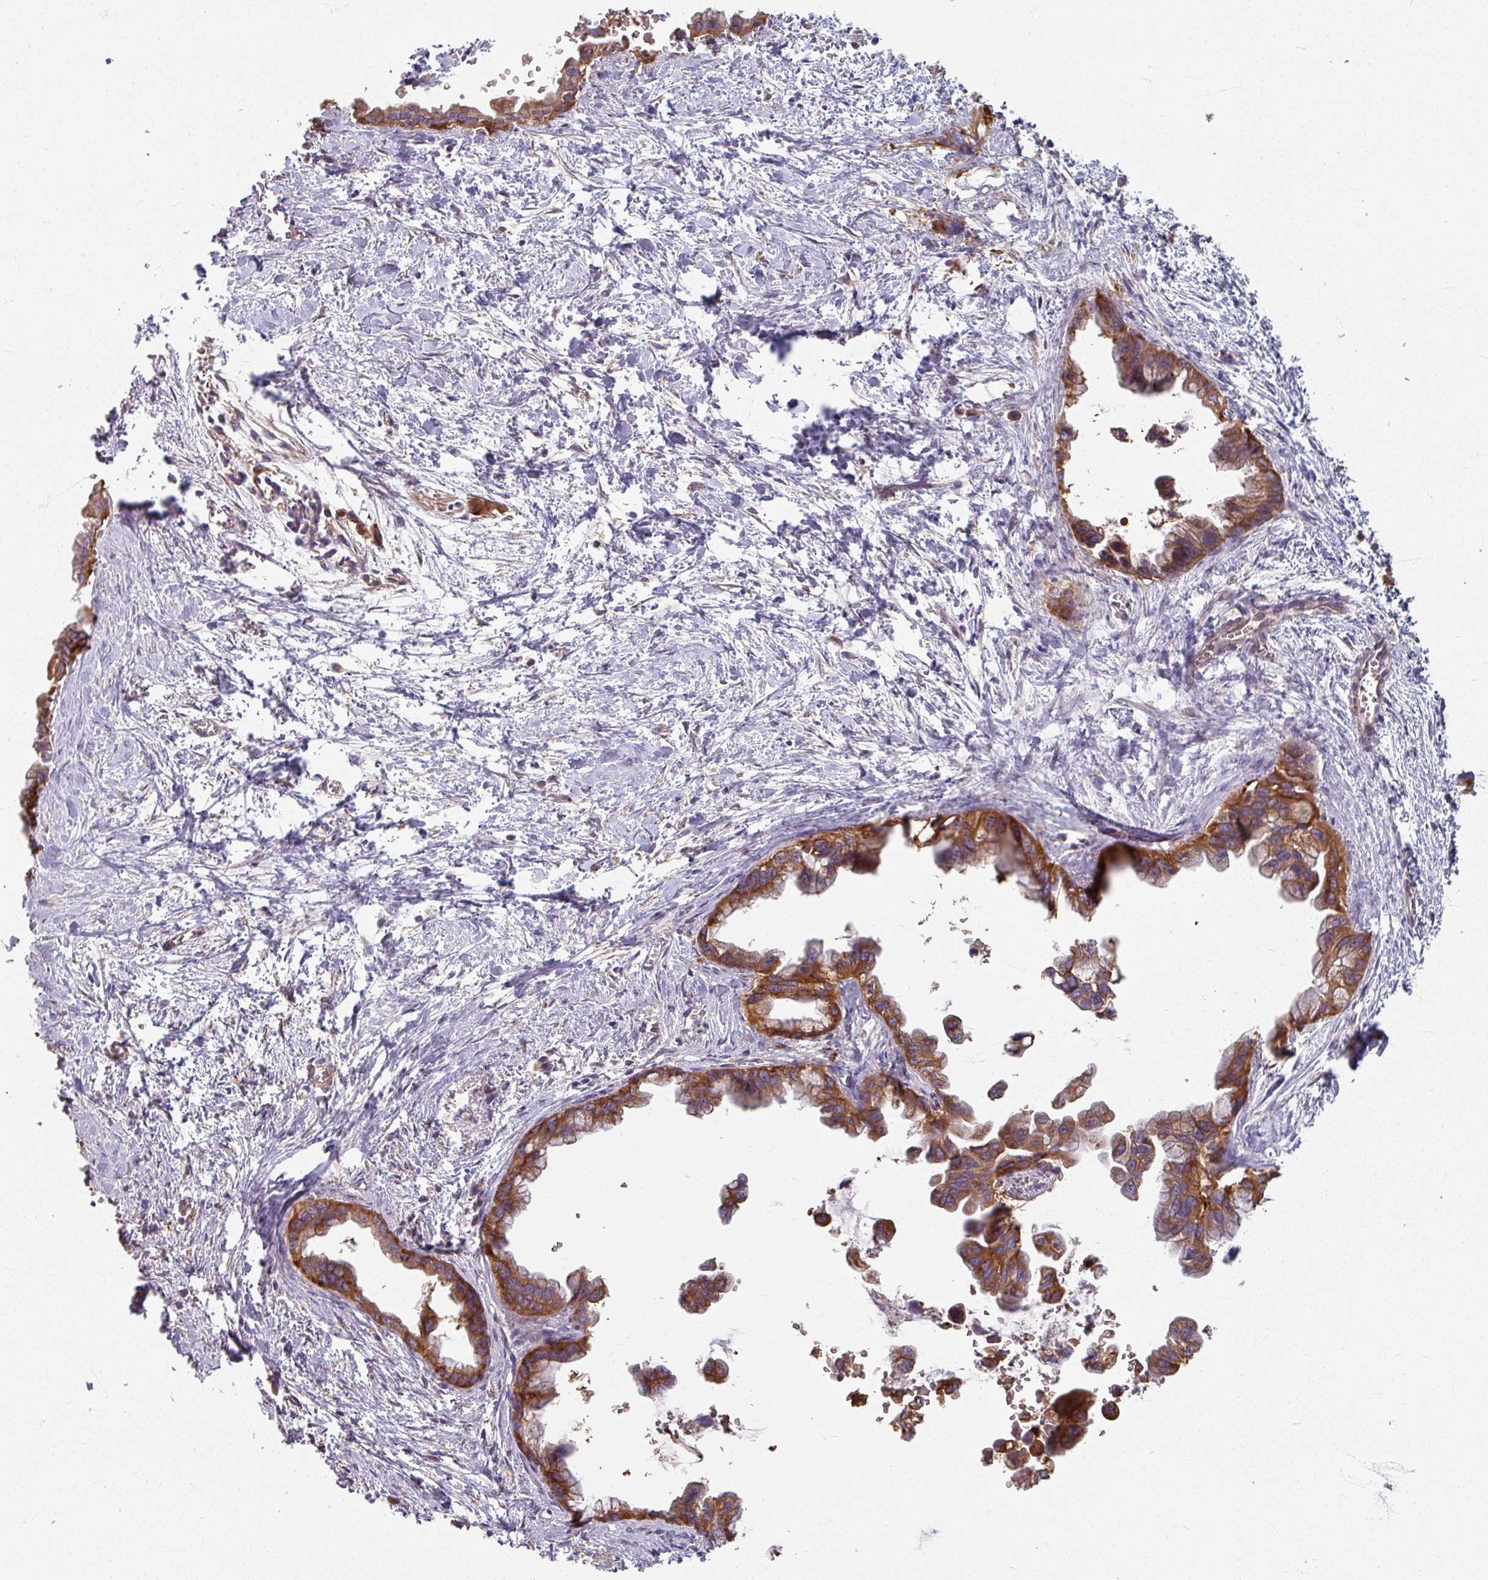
{"staining": {"intensity": "strong", "quantity": ">75%", "location": "cytoplasmic/membranous"}, "tissue": "pancreatic cancer", "cell_type": "Tumor cells", "image_type": "cancer", "snomed": [{"axis": "morphology", "description": "Adenocarcinoma, NOS"}, {"axis": "topography", "description": "Pancreas"}], "caption": "Tumor cells exhibit strong cytoplasmic/membranous positivity in approximately >75% of cells in adenocarcinoma (pancreatic). The staining is performed using DAB brown chromogen to label protein expression. The nuclei are counter-stained blue using hematoxylin.", "gene": "CCDC68", "patient": {"sex": "male", "age": 61}}